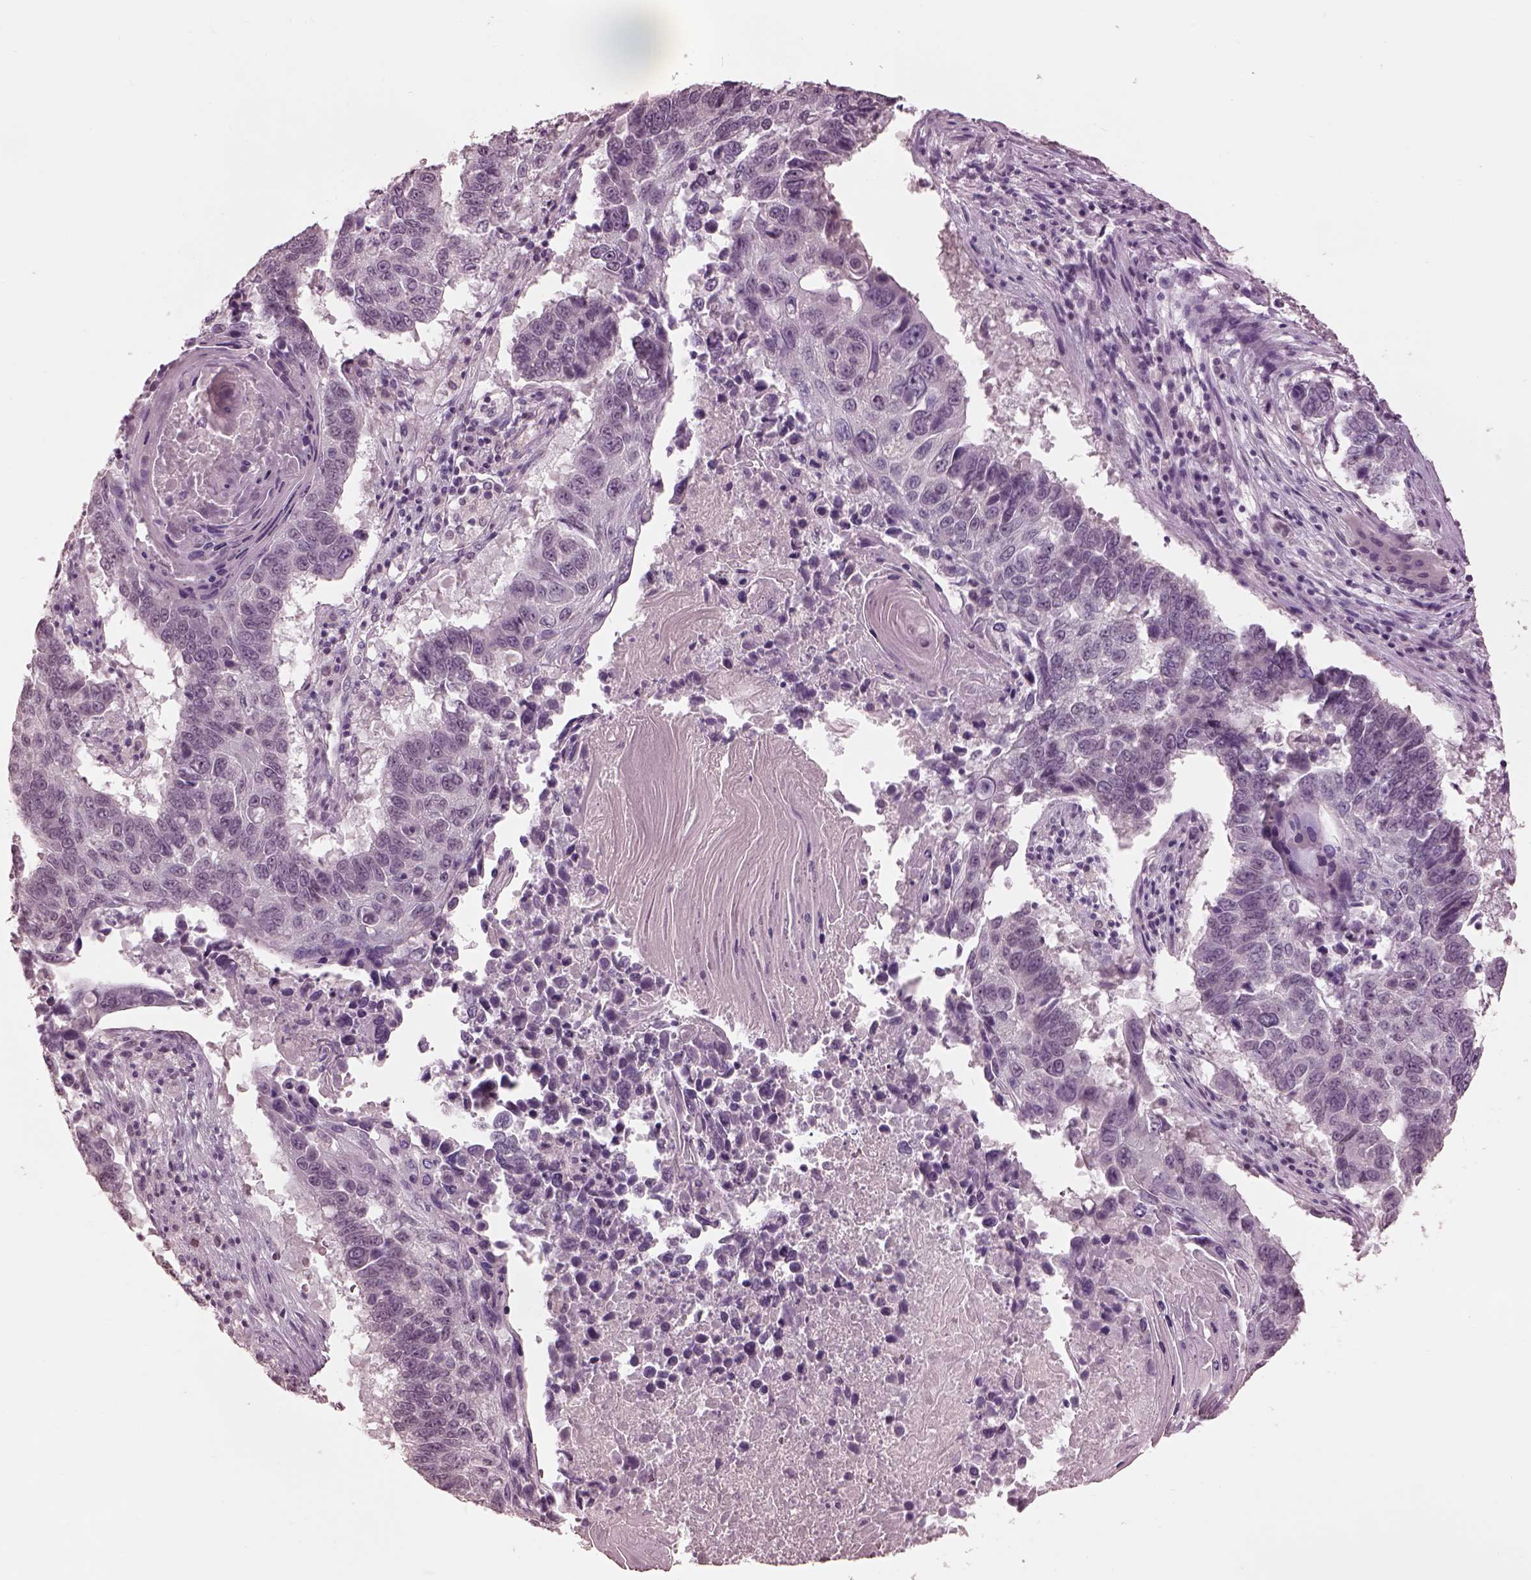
{"staining": {"intensity": "negative", "quantity": "none", "location": "none"}, "tissue": "lung cancer", "cell_type": "Tumor cells", "image_type": "cancer", "snomed": [{"axis": "morphology", "description": "Squamous cell carcinoma, NOS"}, {"axis": "topography", "description": "Lung"}], "caption": "An image of squamous cell carcinoma (lung) stained for a protein demonstrates no brown staining in tumor cells. Brightfield microscopy of immunohistochemistry stained with DAB (brown) and hematoxylin (blue), captured at high magnification.", "gene": "GARIN4", "patient": {"sex": "male", "age": 73}}